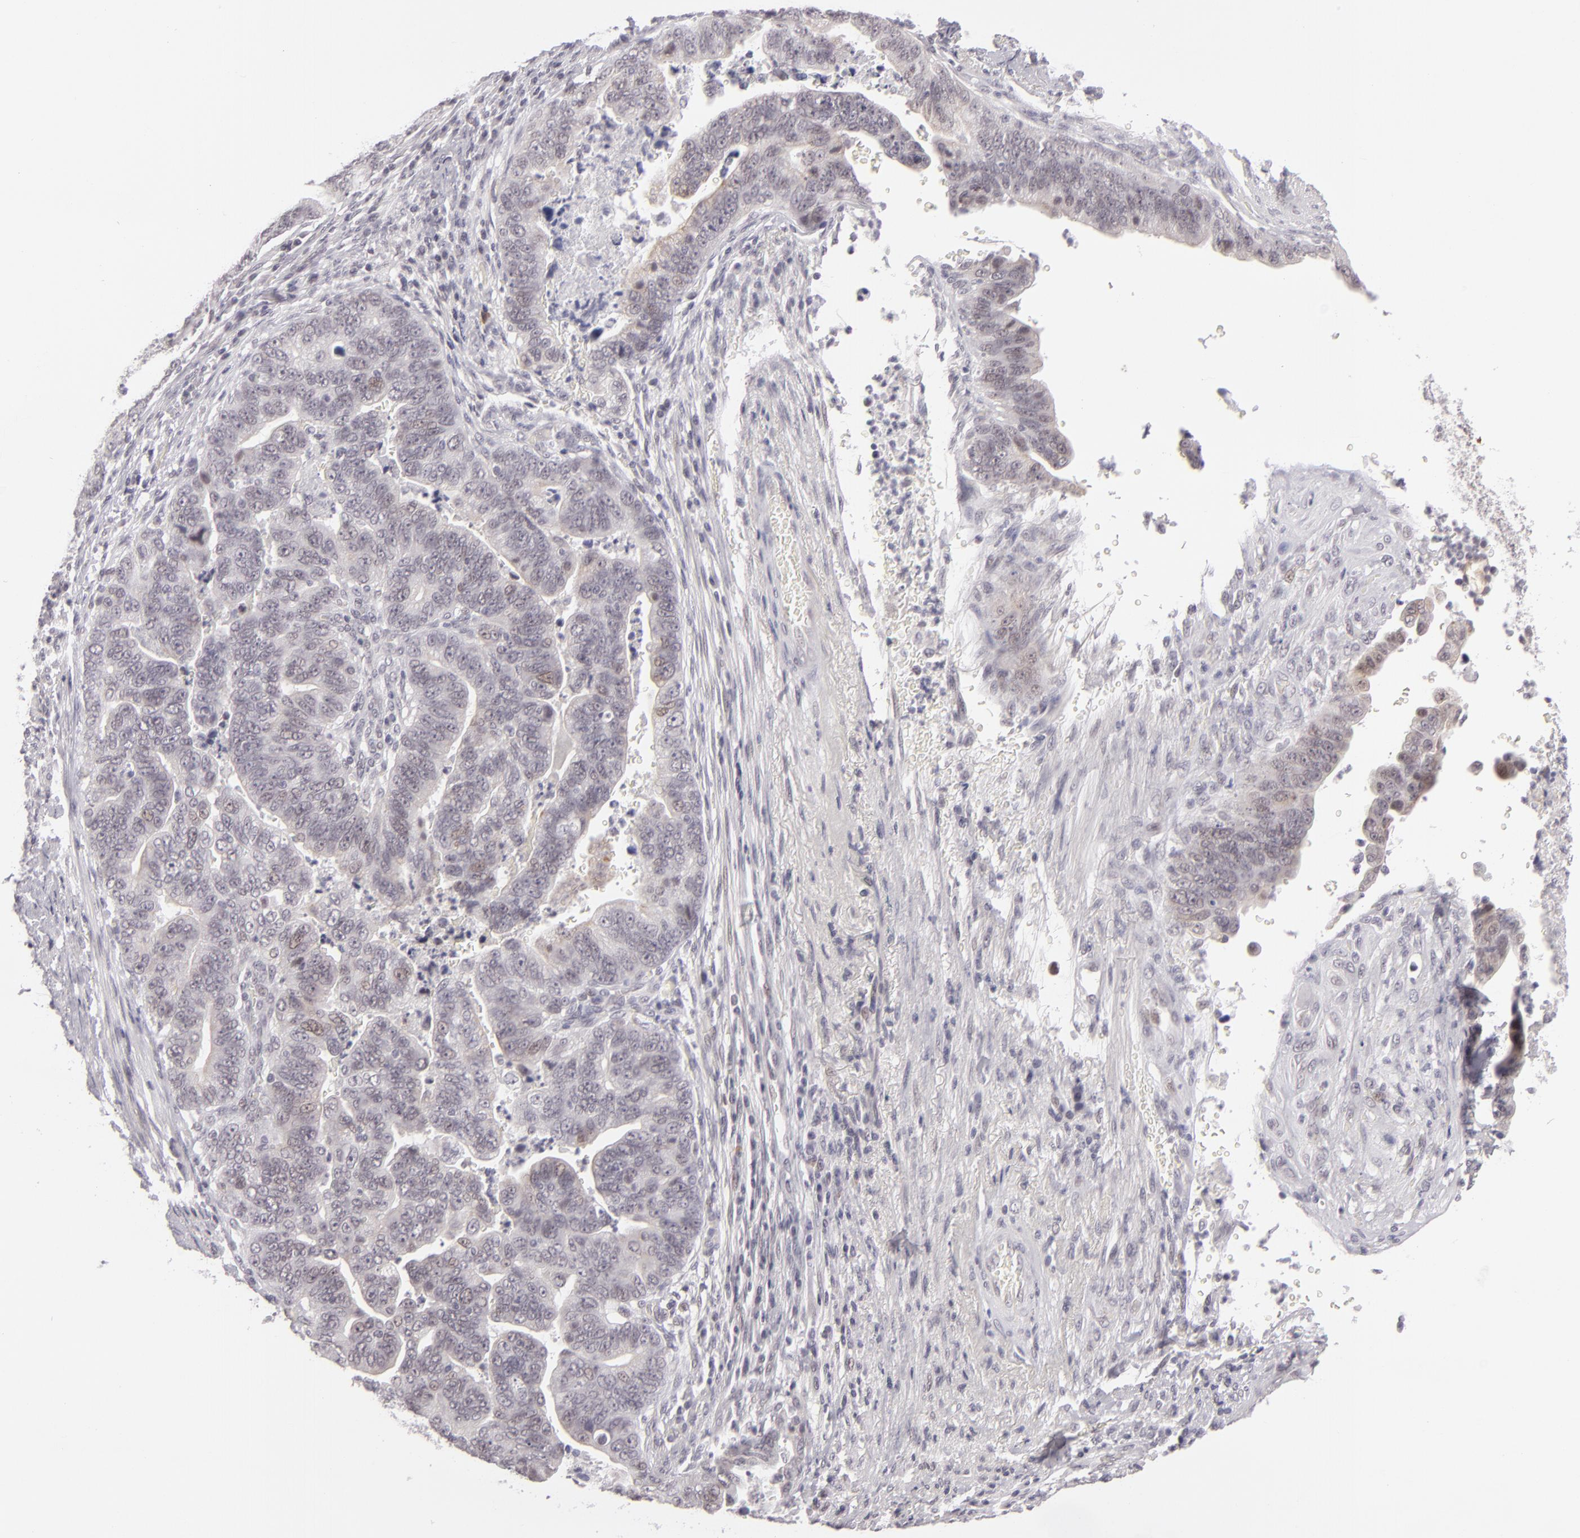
{"staining": {"intensity": "weak", "quantity": "<25%", "location": "nuclear"}, "tissue": "stomach cancer", "cell_type": "Tumor cells", "image_type": "cancer", "snomed": [{"axis": "morphology", "description": "Adenocarcinoma, NOS"}, {"axis": "topography", "description": "Stomach, upper"}], "caption": "Protein analysis of adenocarcinoma (stomach) shows no significant positivity in tumor cells. (DAB immunohistochemistry with hematoxylin counter stain).", "gene": "ZNF205", "patient": {"sex": "female", "age": 50}}